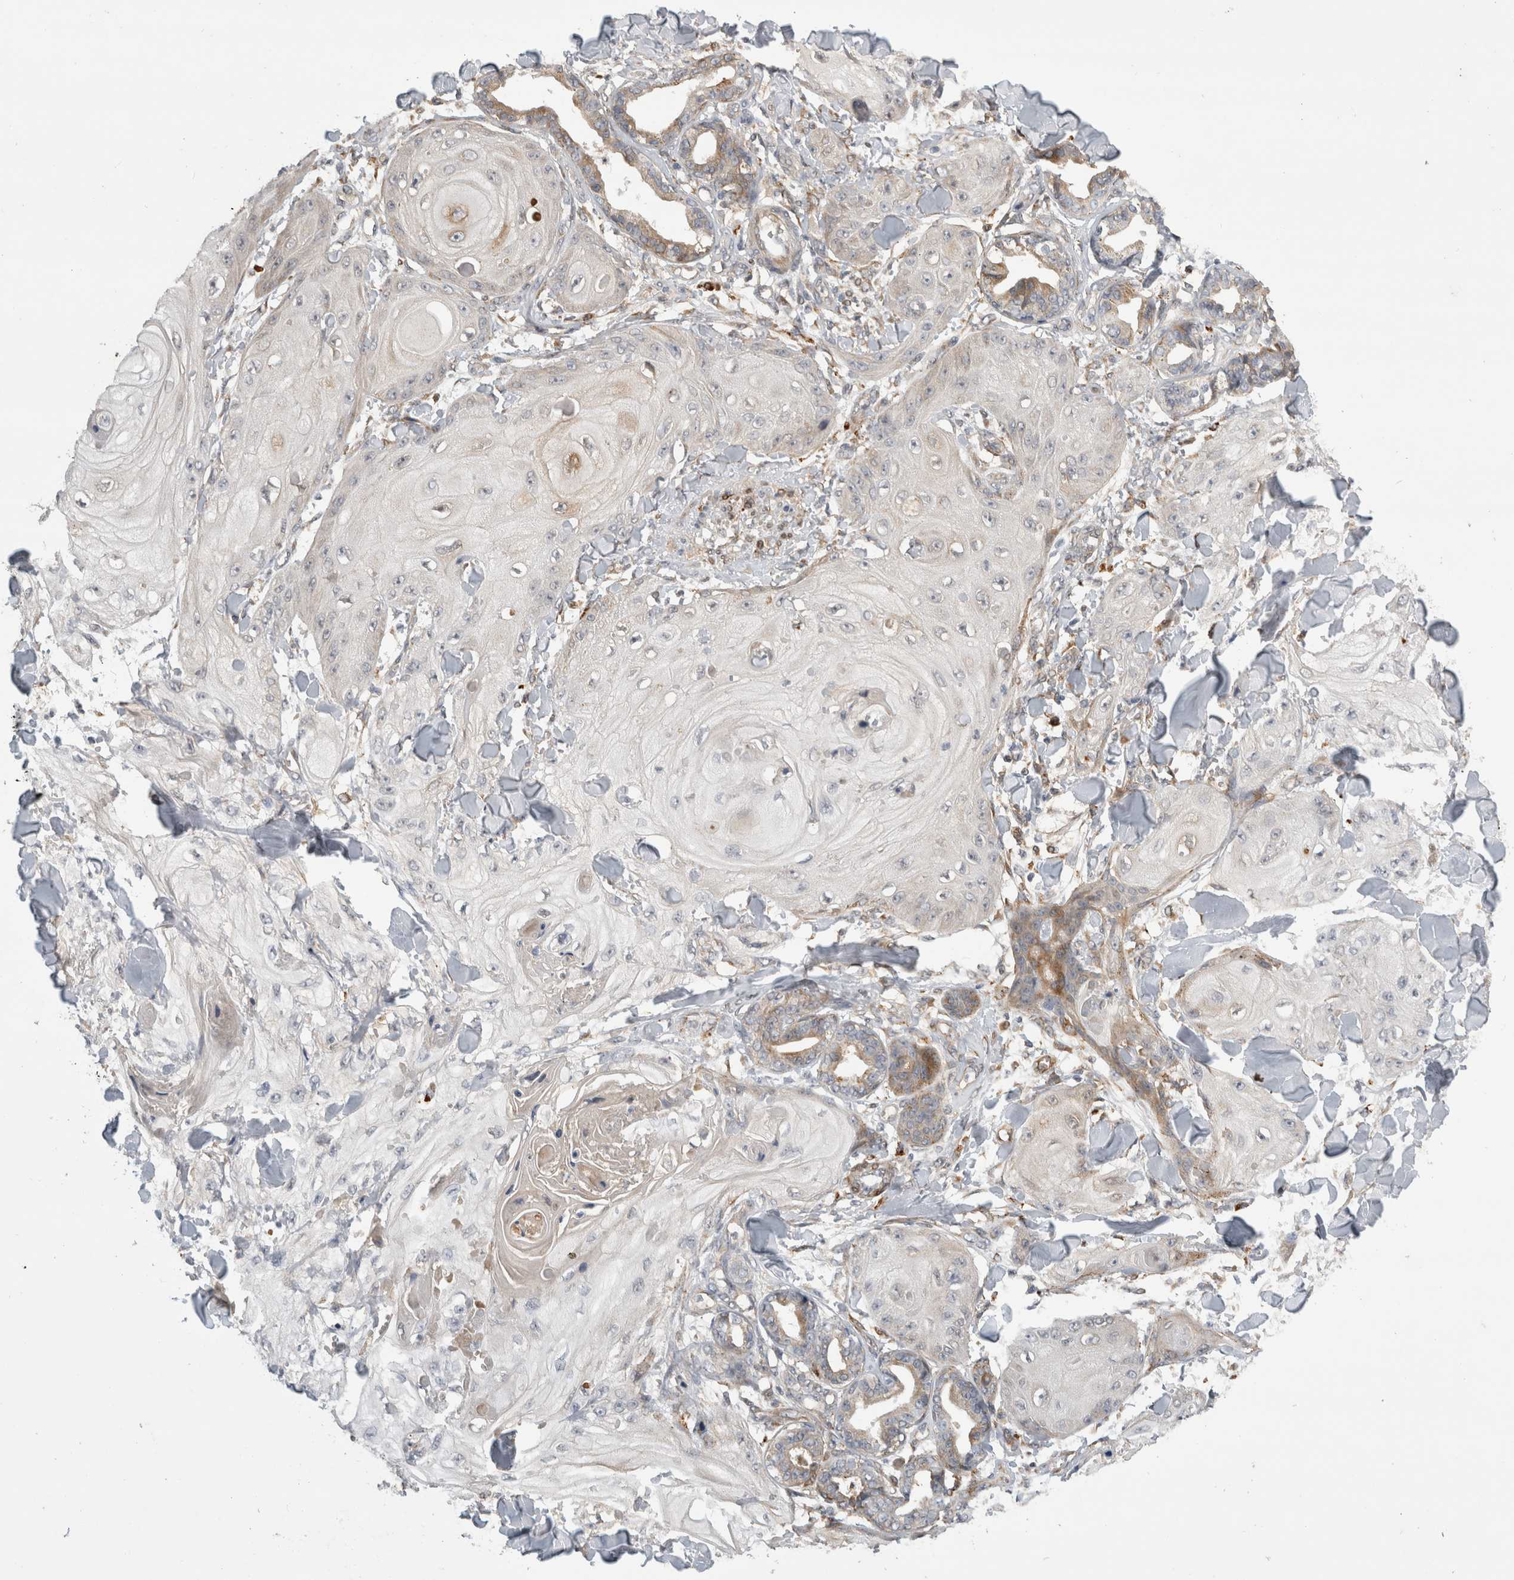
{"staining": {"intensity": "weak", "quantity": "<25%", "location": "cytoplasmic/membranous"}, "tissue": "skin cancer", "cell_type": "Tumor cells", "image_type": "cancer", "snomed": [{"axis": "morphology", "description": "Squamous cell carcinoma, NOS"}, {"axis": "topography", "description": "Skin"}], "caption": "A micrograph of skin cancer stained for a protein demonstrates no brown staining in tumor cells. (DAB immunohistochemistry (IHC), high magnification).", "gene": "APOL2", "patient": {"sex": "male", "age": 74}}